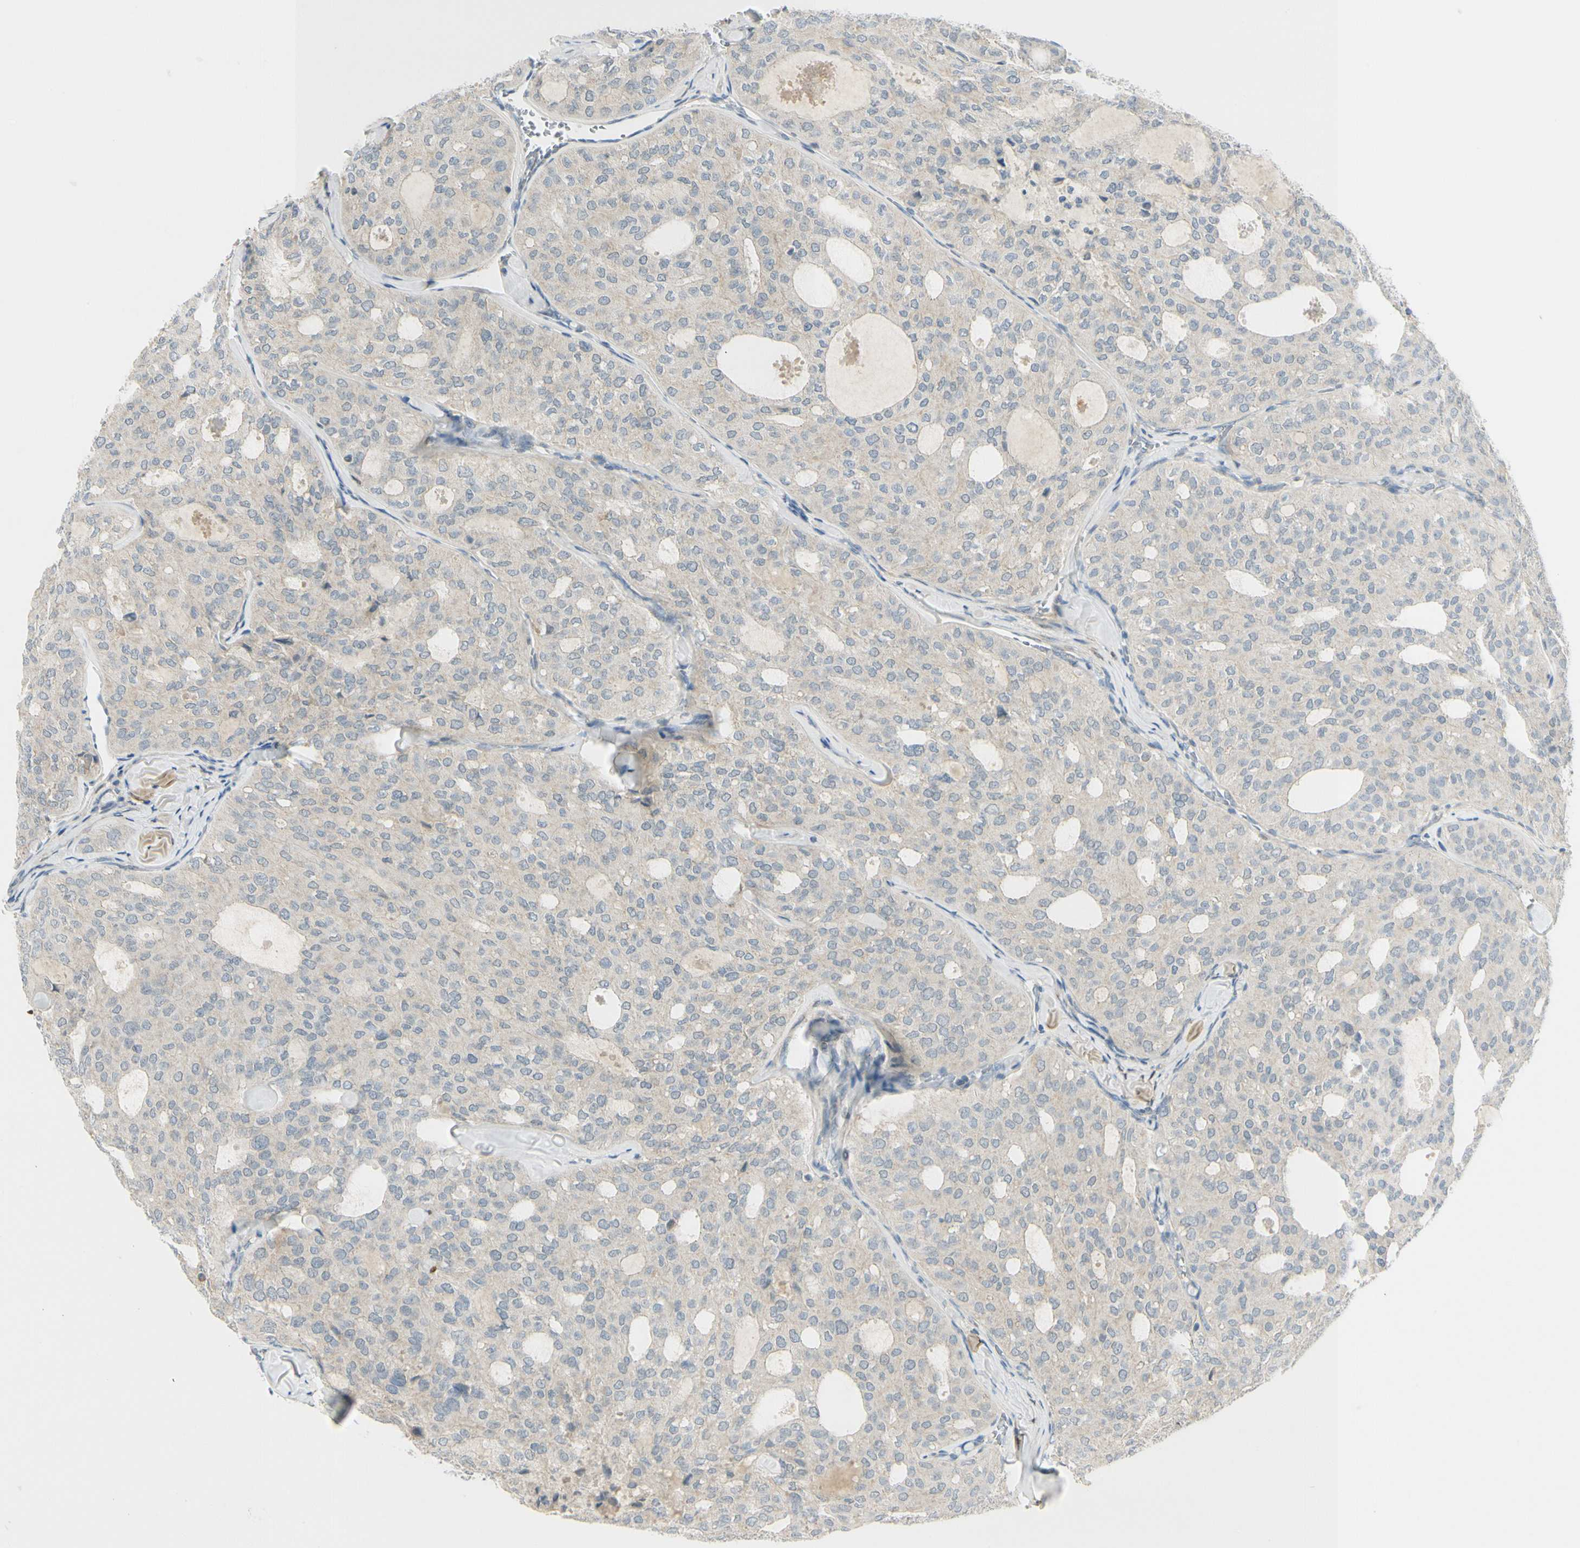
{"staining": {"intensity": "weak", "quantity": ">75%", "location": "cytoplasmic/membranous"}, "tissue": "thyroid cancer", "cell_type": "Tumor cells", "image_type": "cancer", "snomed": [{"axis": "morphology", "description": "Follicular adenoma carcinoma, NOS"}, {"axis": "topography", "description": "Thyroid gland"}], "caption": "Protein expression analysis of human follicular adenoma carcinoma (thyroid) reveals weak cytoplasmic/membranous staining in approximately >75% of tumor cells.", "gene": "FHL2", "patient": {"sex": "male", "age": 75}}